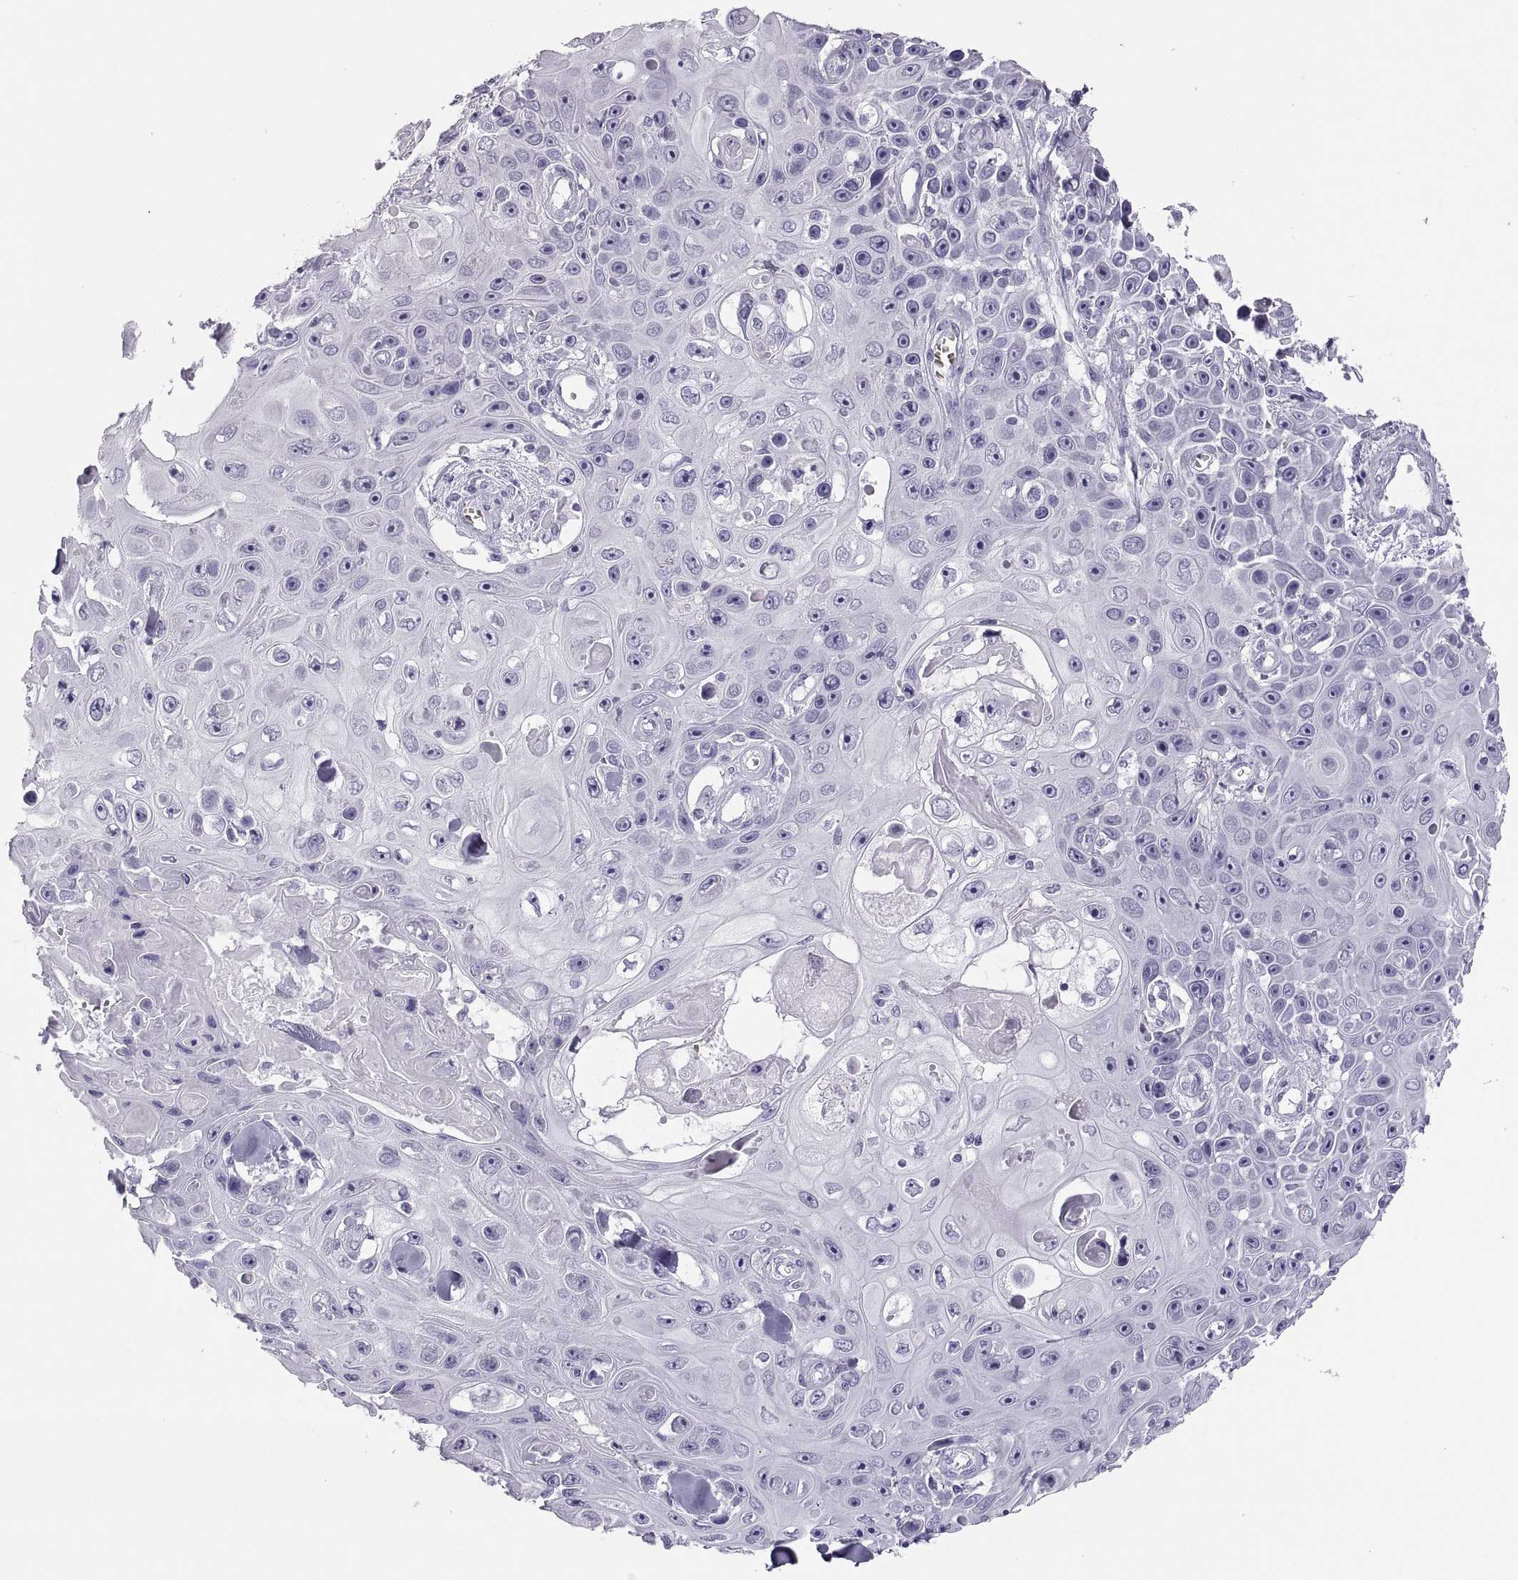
{"staining": {"intensity": "negative", "quantity": "none", "location": "none"}, "tissue": "skin cancer", "cell_type": "Tumor cells", "image_type": "cancer", "snomed": [{"axis": "morphology", "description": "Squamous cell carcinoma, NOS"}, {"axis": "topography", "description": "Skin"}], "caption": "An image of squamous cell carcinoma (skin) stained for a protein exhibits no brown staining in tumor cells.", "gene": "SEMG1", "patient": {"sex": "male", "age": 82}}